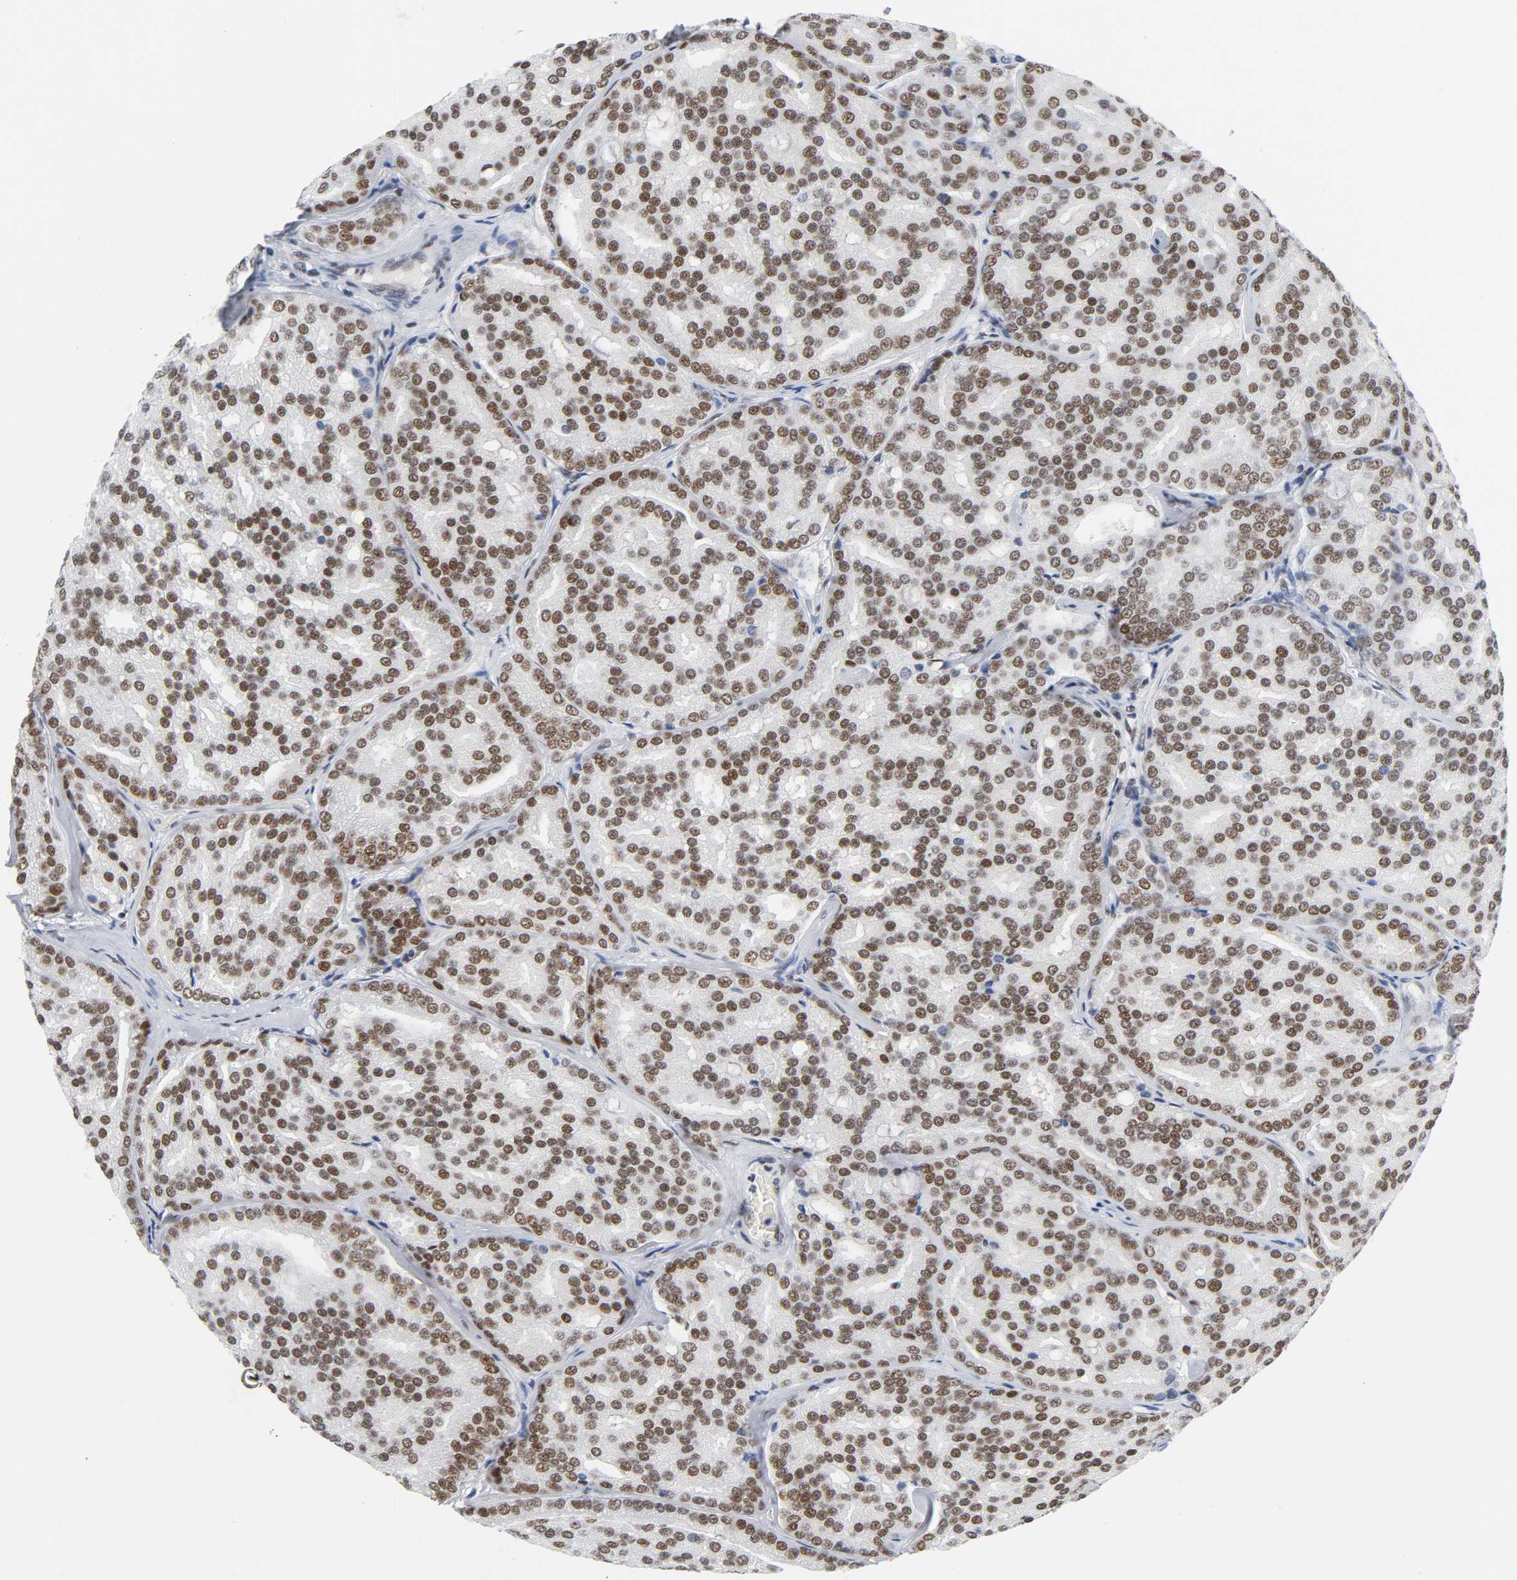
{"staining": {"intensity": "moderate", "quantity": ">75%", "location": "nuclear"}, "tissue": "prostate cancer", "cell_type": "Tumor cells", "image_type": "cancer", "snomed": [{"axis": "morphology", "description": "Adenocarcinoma, High grade"}, {"axis": "topography", "description": "Prostate"}], "caption": "DAB (3,3'-diaminobenzidine) immunohistochemical staining of human prostate cancer (adenocarcinoma (high-grade)) shows moderate nuclear protein staining in approximately >75% of tumor cells. Using DAB (brown) and hematoxylin (blue) stains, captured at high magnification using brightfield microscopy.", "gene": "CSTF2", "patient": {"sex": "male", "age": 64}}